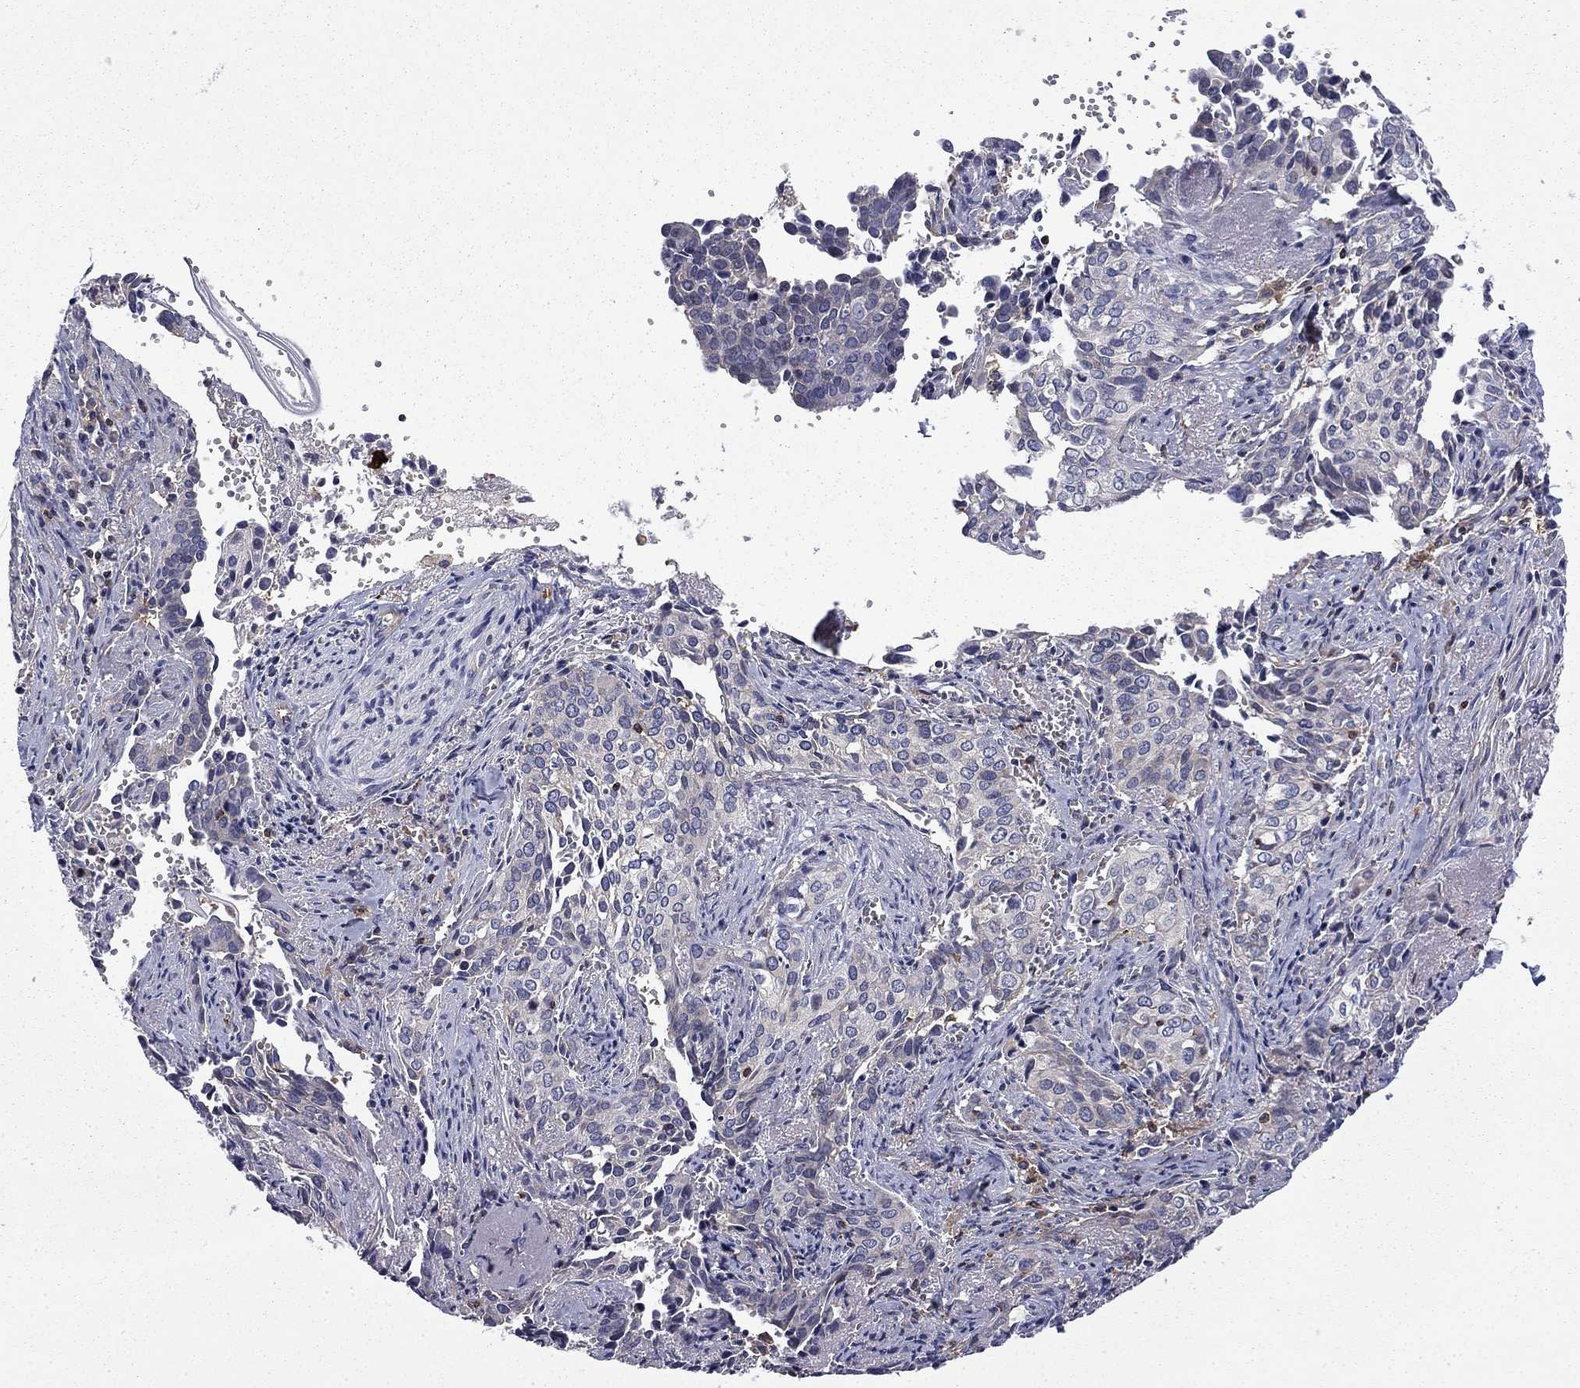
{"staining": {"intensity": "negative", "quantity": "none", "location": "none"}, "tissue": "cervical cancer", "cell_type": "Tumor cells", "image_type": "cancer", "snomed": [{"axis": "morphology", "description": "Squamous cell carcinoma, NOS"}, {"axis": "topography", "description": "Cervix"}], "caption": "This is an immunohistochemistry photomicrograph of human cervical cancer (squamous cell carcinoma). There is no expression in tumor cells.", "gene": "ARHGAP45", "patient": {"sex": "female", "age": 29}}